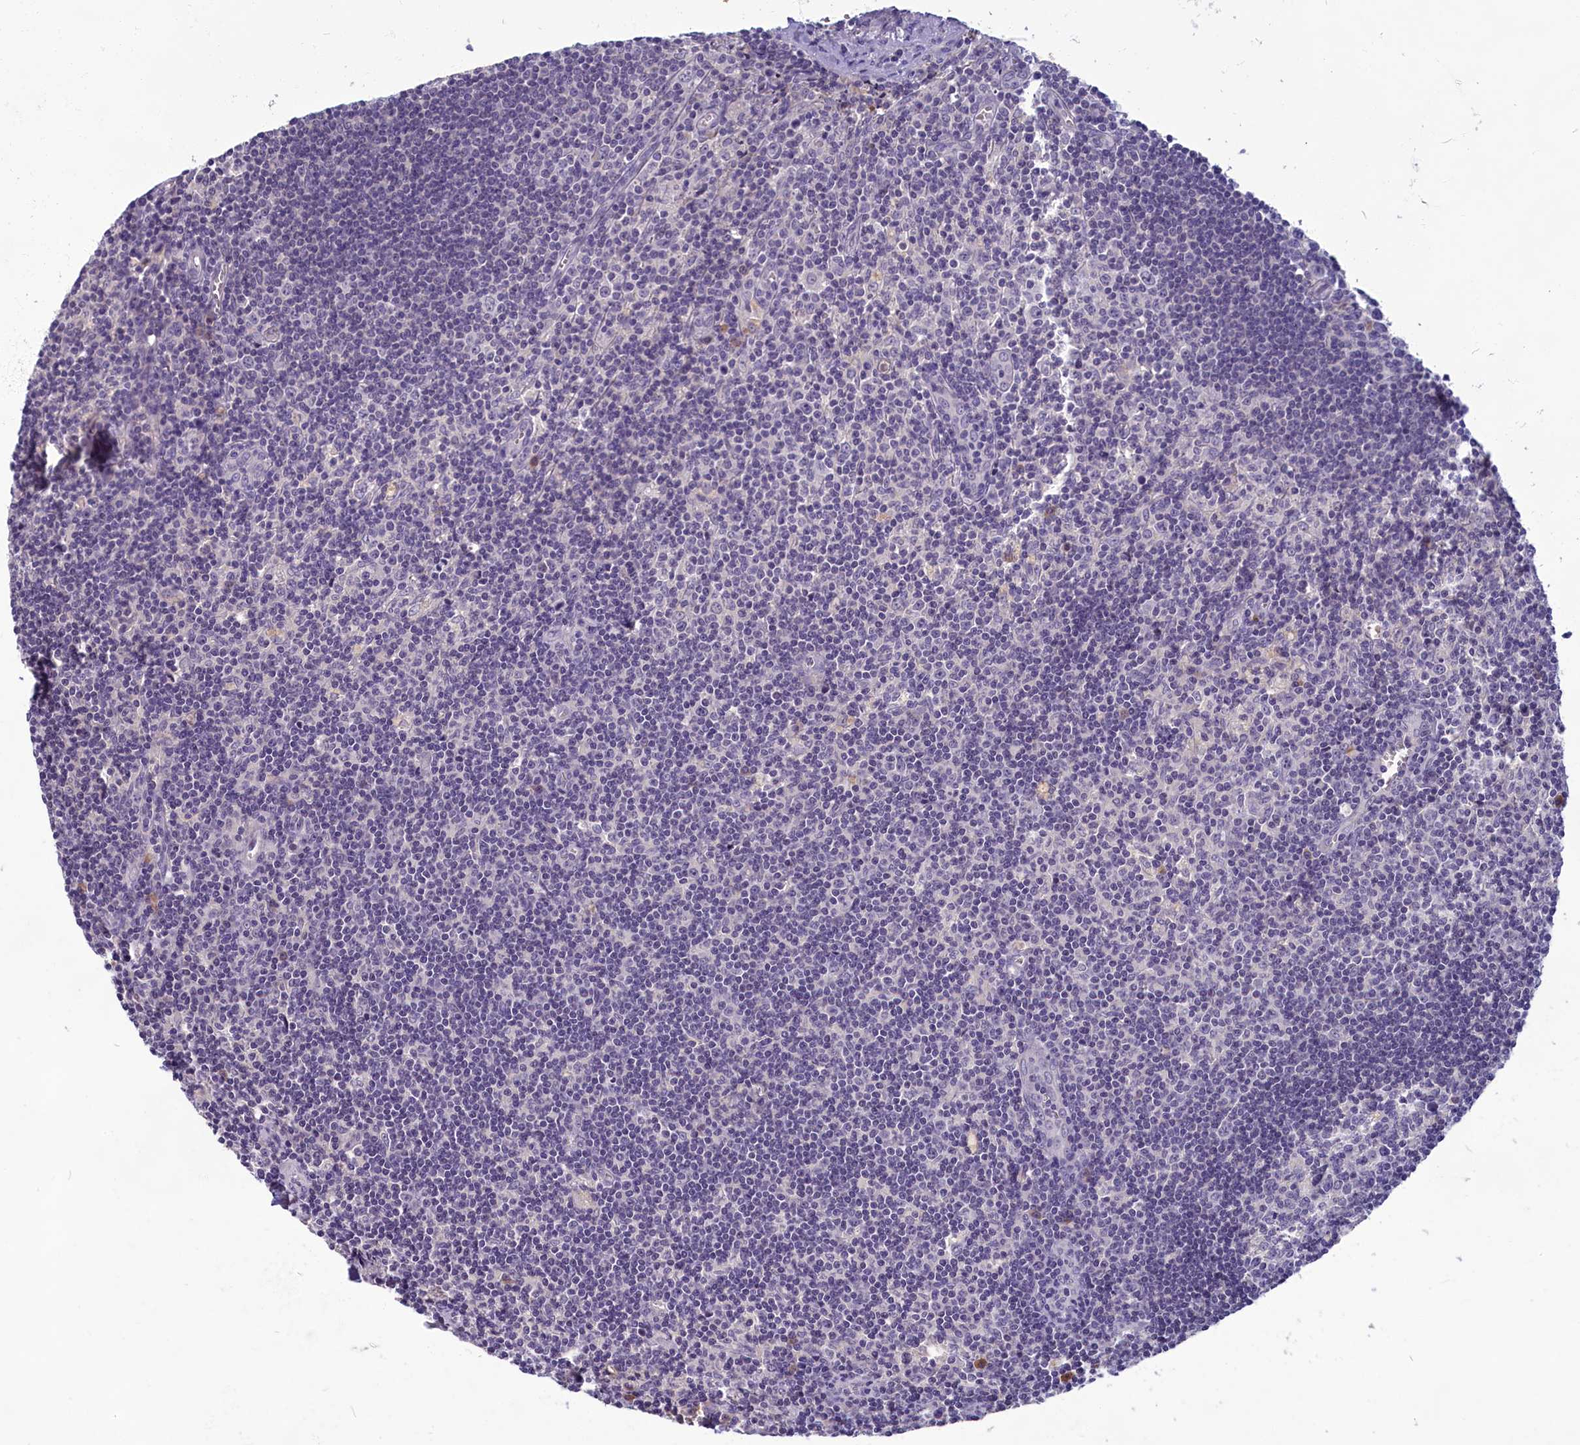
{"staining": {"intensity": "negative", "quantity": "none", "location": "none"}, "tissue": "lymph node", "cell_type": "Germinal center cells", "image_type": "normal", "snomed": [{"axis": "morphology", "description": "Normal tissue, NOS"}, {"axis": "topography", "description": "Lymph node"}], "caption": "Immunohistochemistry (IHC) image of normal lymph node: human lymph node stained with DAB reveals no significant protein expression in germinal center cells. (Brightfield microscopy of DAB (3,3'-diaminobenzidine) immunohistochemistry (IHC) at high magnification).", "gene": "SV2C", "patient": {"sex": "male", "age": 58}}